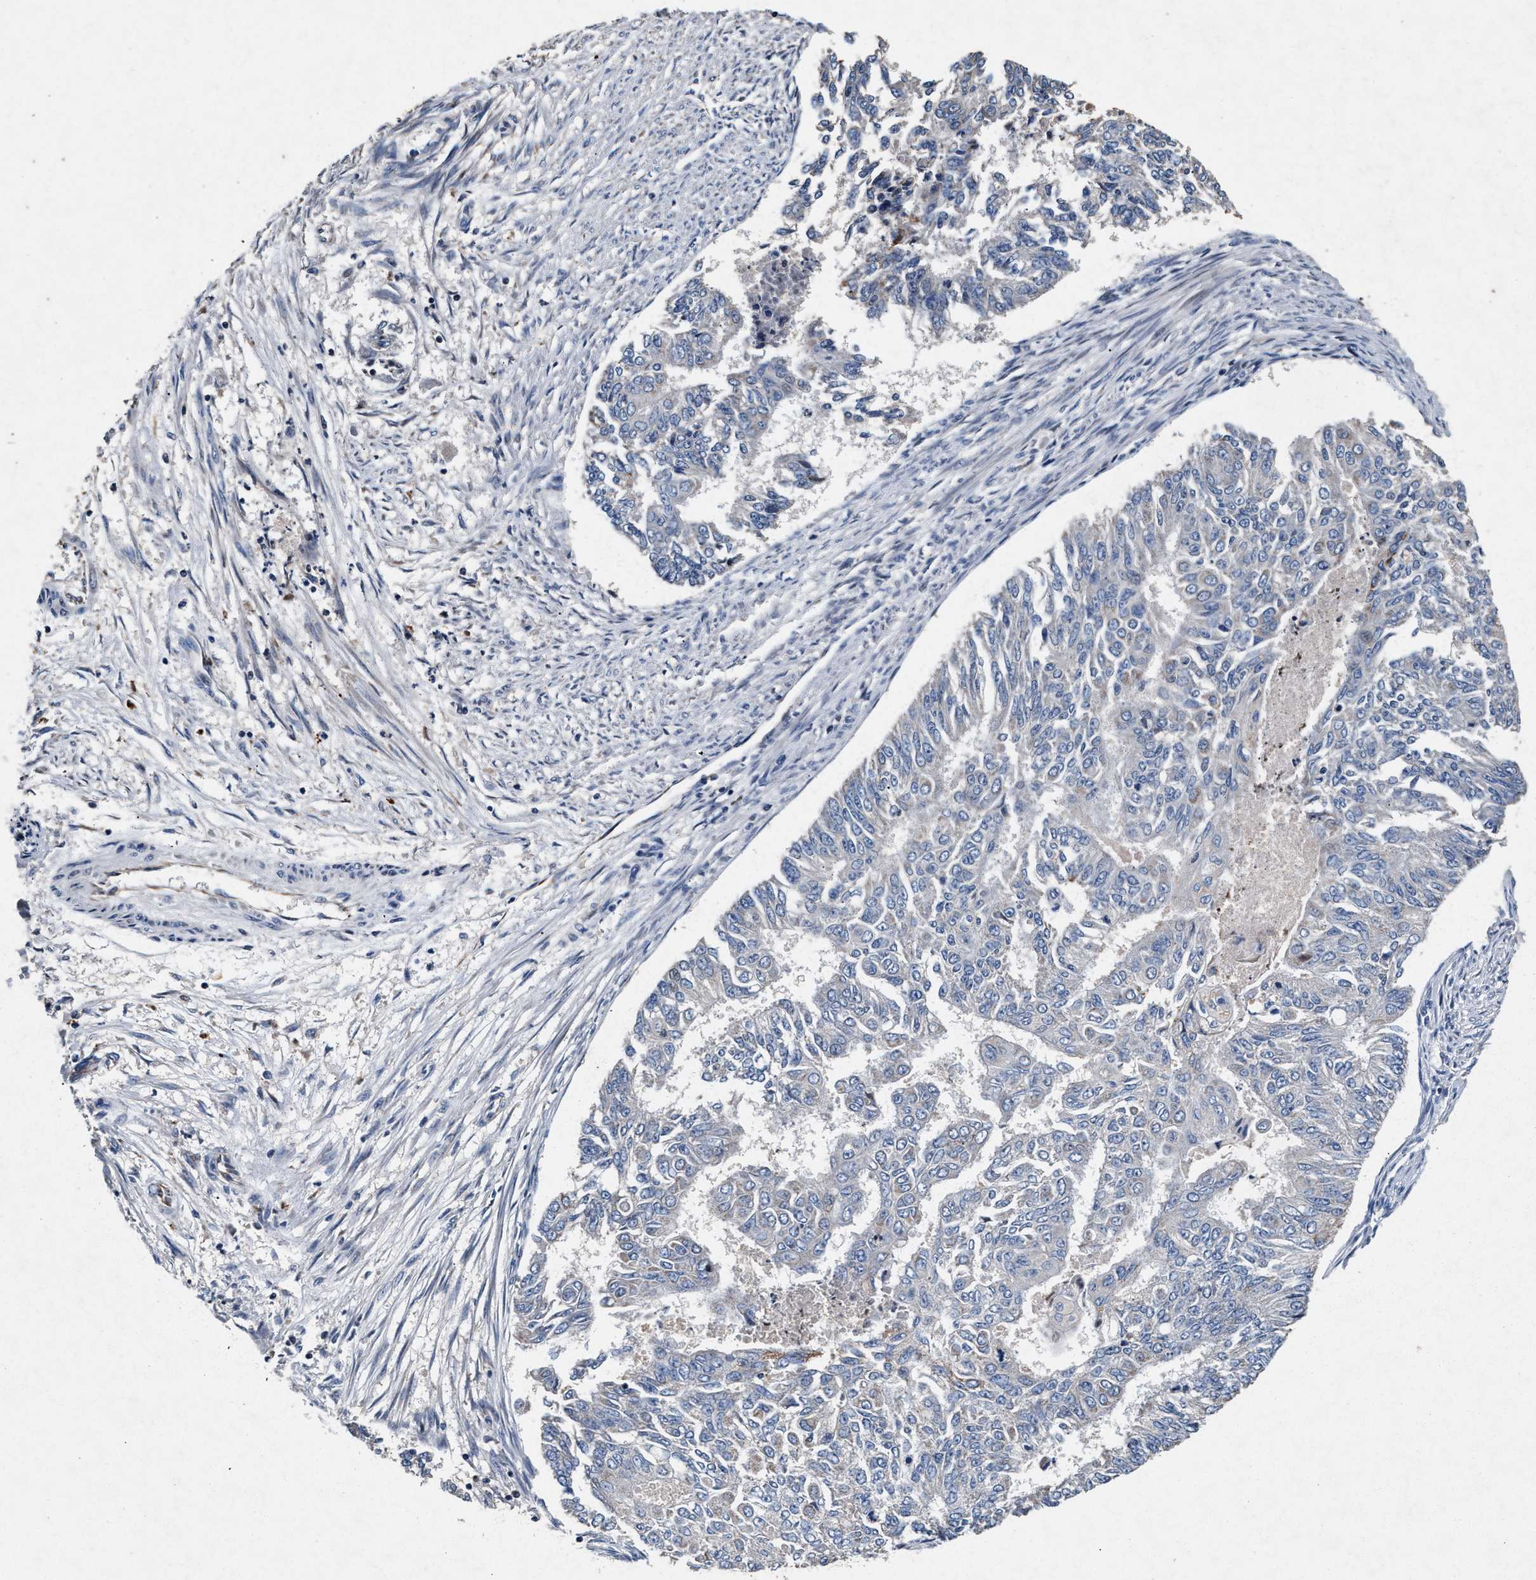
{"staining": {"intensity": "negative", "quantity": "none", "location": "none"}, "tissue": "endometrial cancer", "cell_type": "Tumor cells", "image_type": "cancer", "snomed": [{"axis": "morphology", "description": "Adenocarcinoma, NOS"}, {"axis": "topography", "description": "Endometrium"}], "caption": "Tumor cells show no significant protein positivity in endometrial cancer.", "gene": "PKD2L1", "patient": {"sex": "female", "age": 32}}